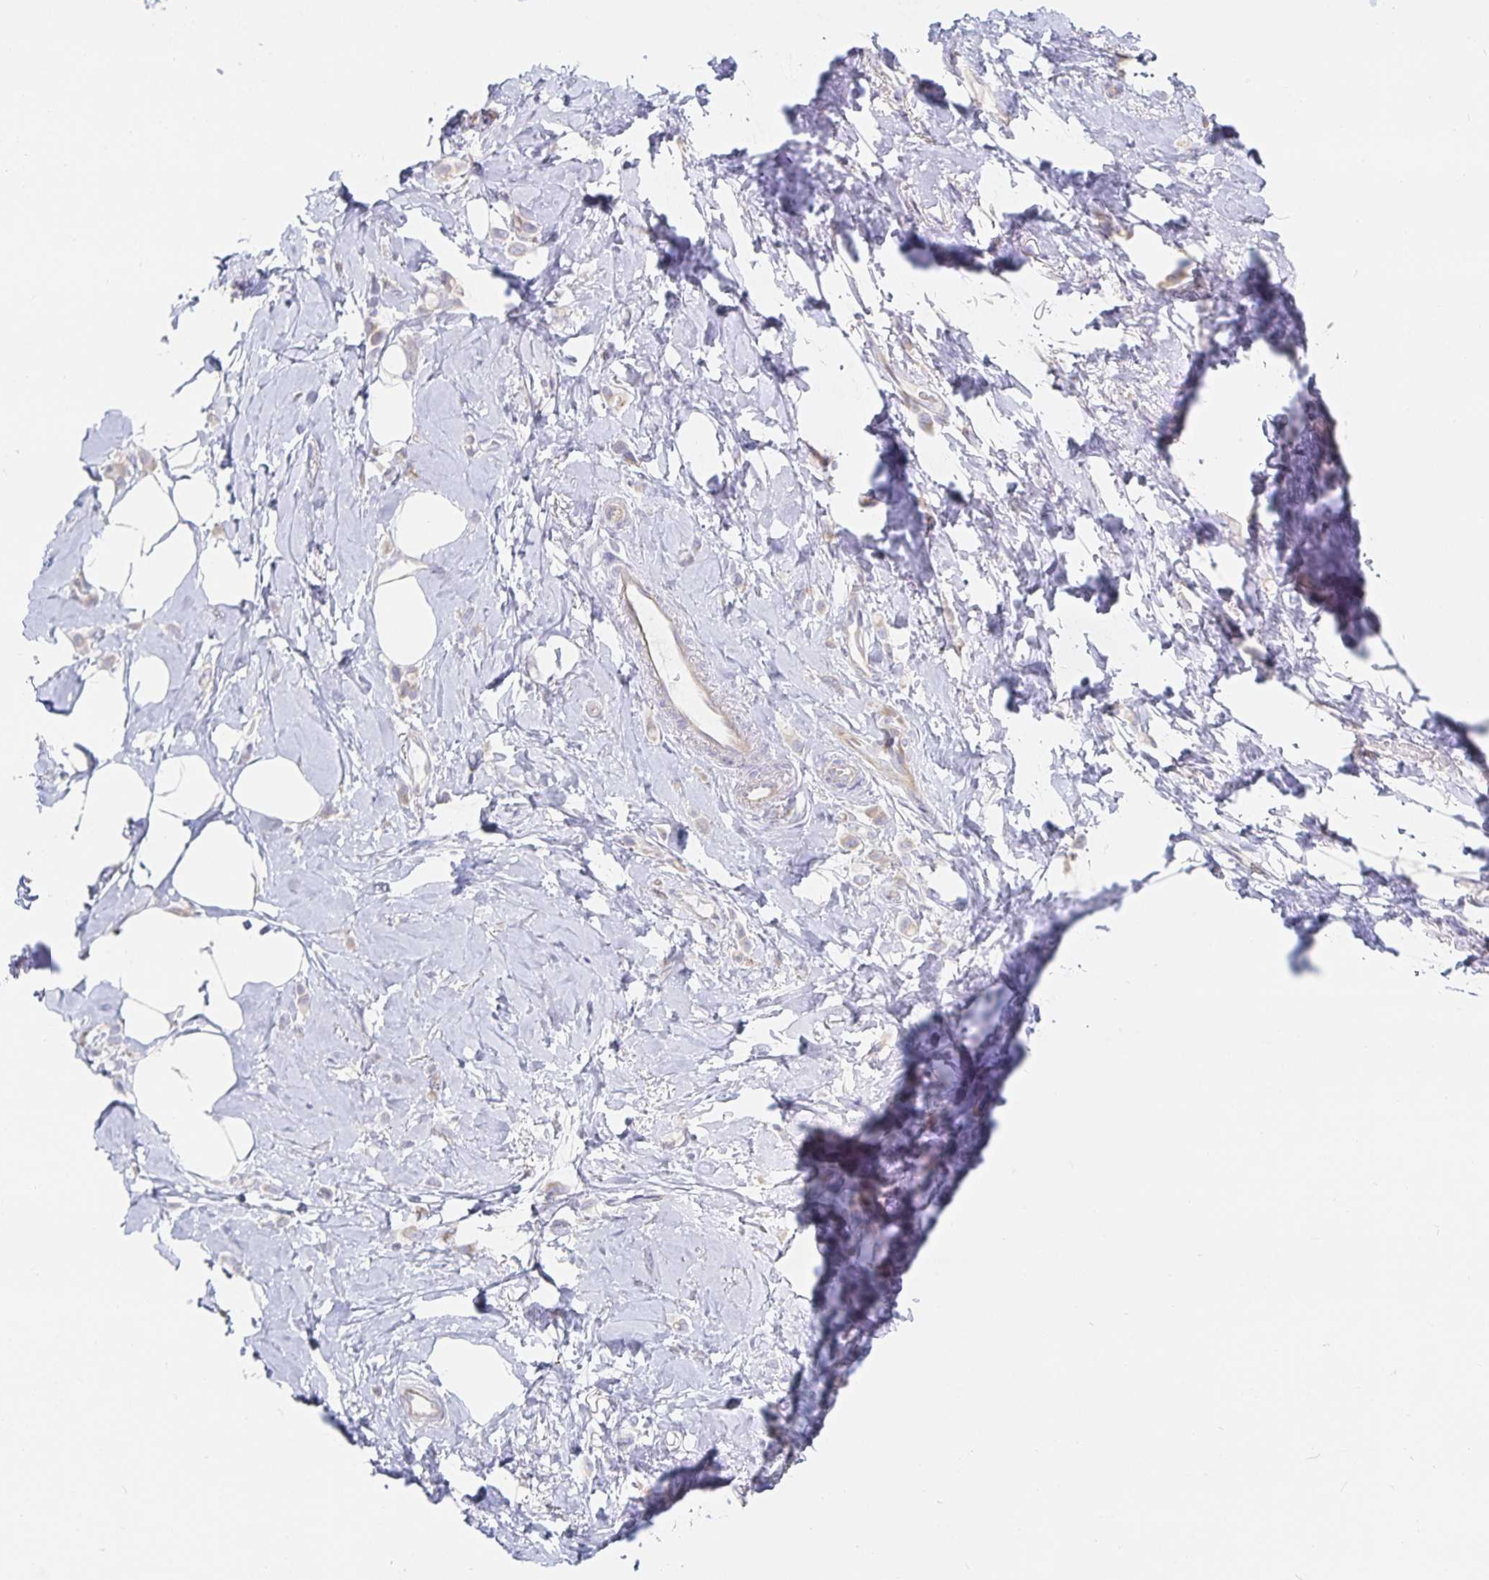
{"staining": {"intensity": "negative", "quantity": "none", "location": "none"}, "tissue": "breast cancer", "cell_type": "Tumor cells", "image_type": "cancer", "snomed": [{"axis": "morphology", "description": "Lobular carcinoma"}, {"axis": "topography", "description": "Breast"}], "caption": "The histopathology image demonstrates no staining of tumor cells in breast cancer (lobular carcinoma).", "gene": "SFTPA1", "patient": {"sex": "female", "age": 66}}